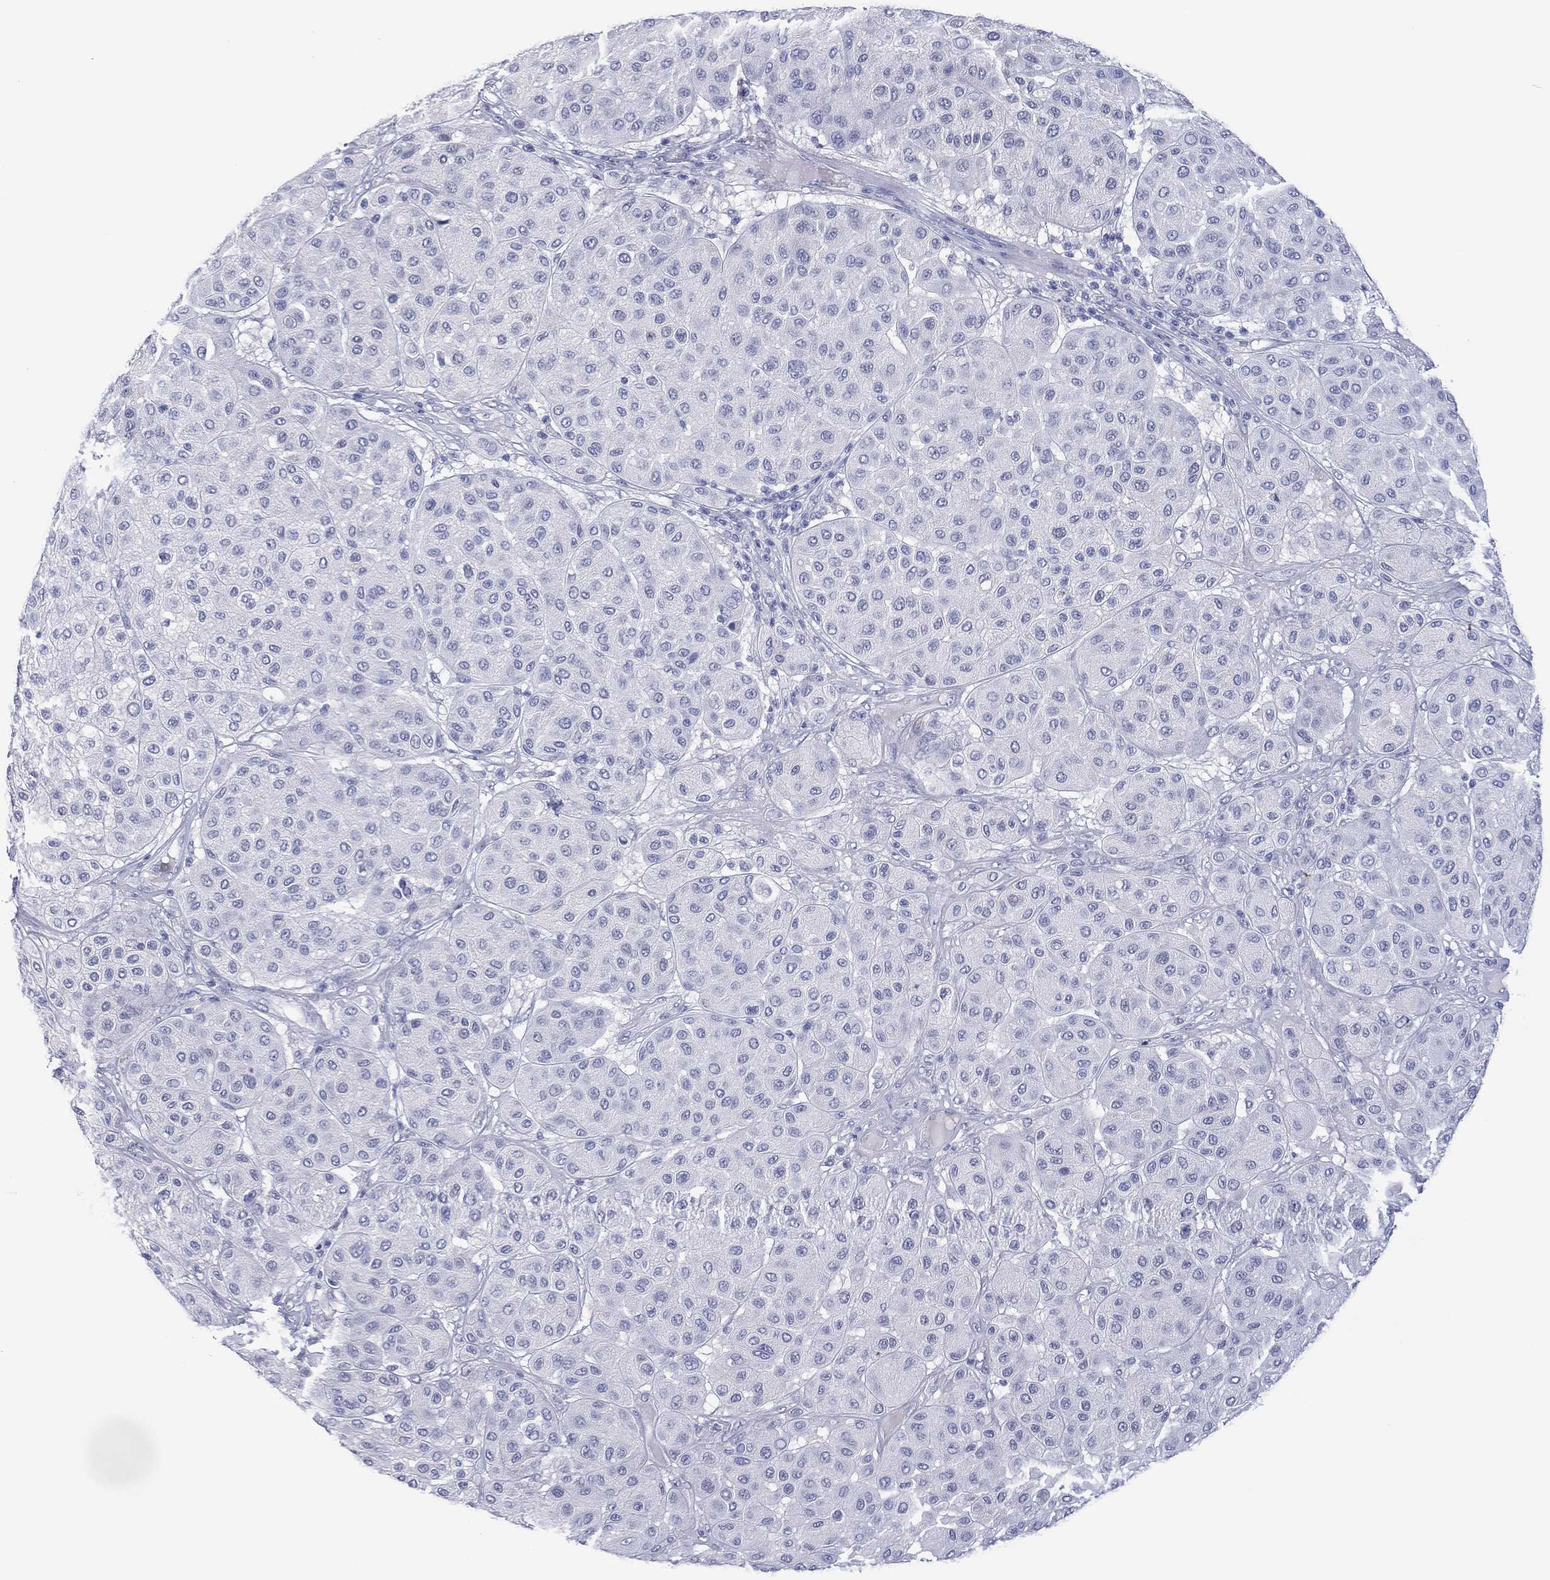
{"staining": {"intensity": "negative", "quantity": "none", "location": "none"}, "tissue": "melanoma", "cell_type": "Tumor cells", "image_type": "cancer", "snomed": [{"axis": "morphology", "description": "Malignant melanoma, Metastatic site"}, {"axis": "topography", "description": "Smooth muscle"}], "caption": "This is a micrograph of immunohistochemistry (IHC) staining of malignant melanoma (metastatic site), which shows no staining in tumor cells. Brightfield microscopy of immunohistochemistry (IHC) stained with DAB (brown) and hematoxylin (blue), captured at high magnification.", "gene": "UTF1", "patient": {"sex": "male", "age": 41}}